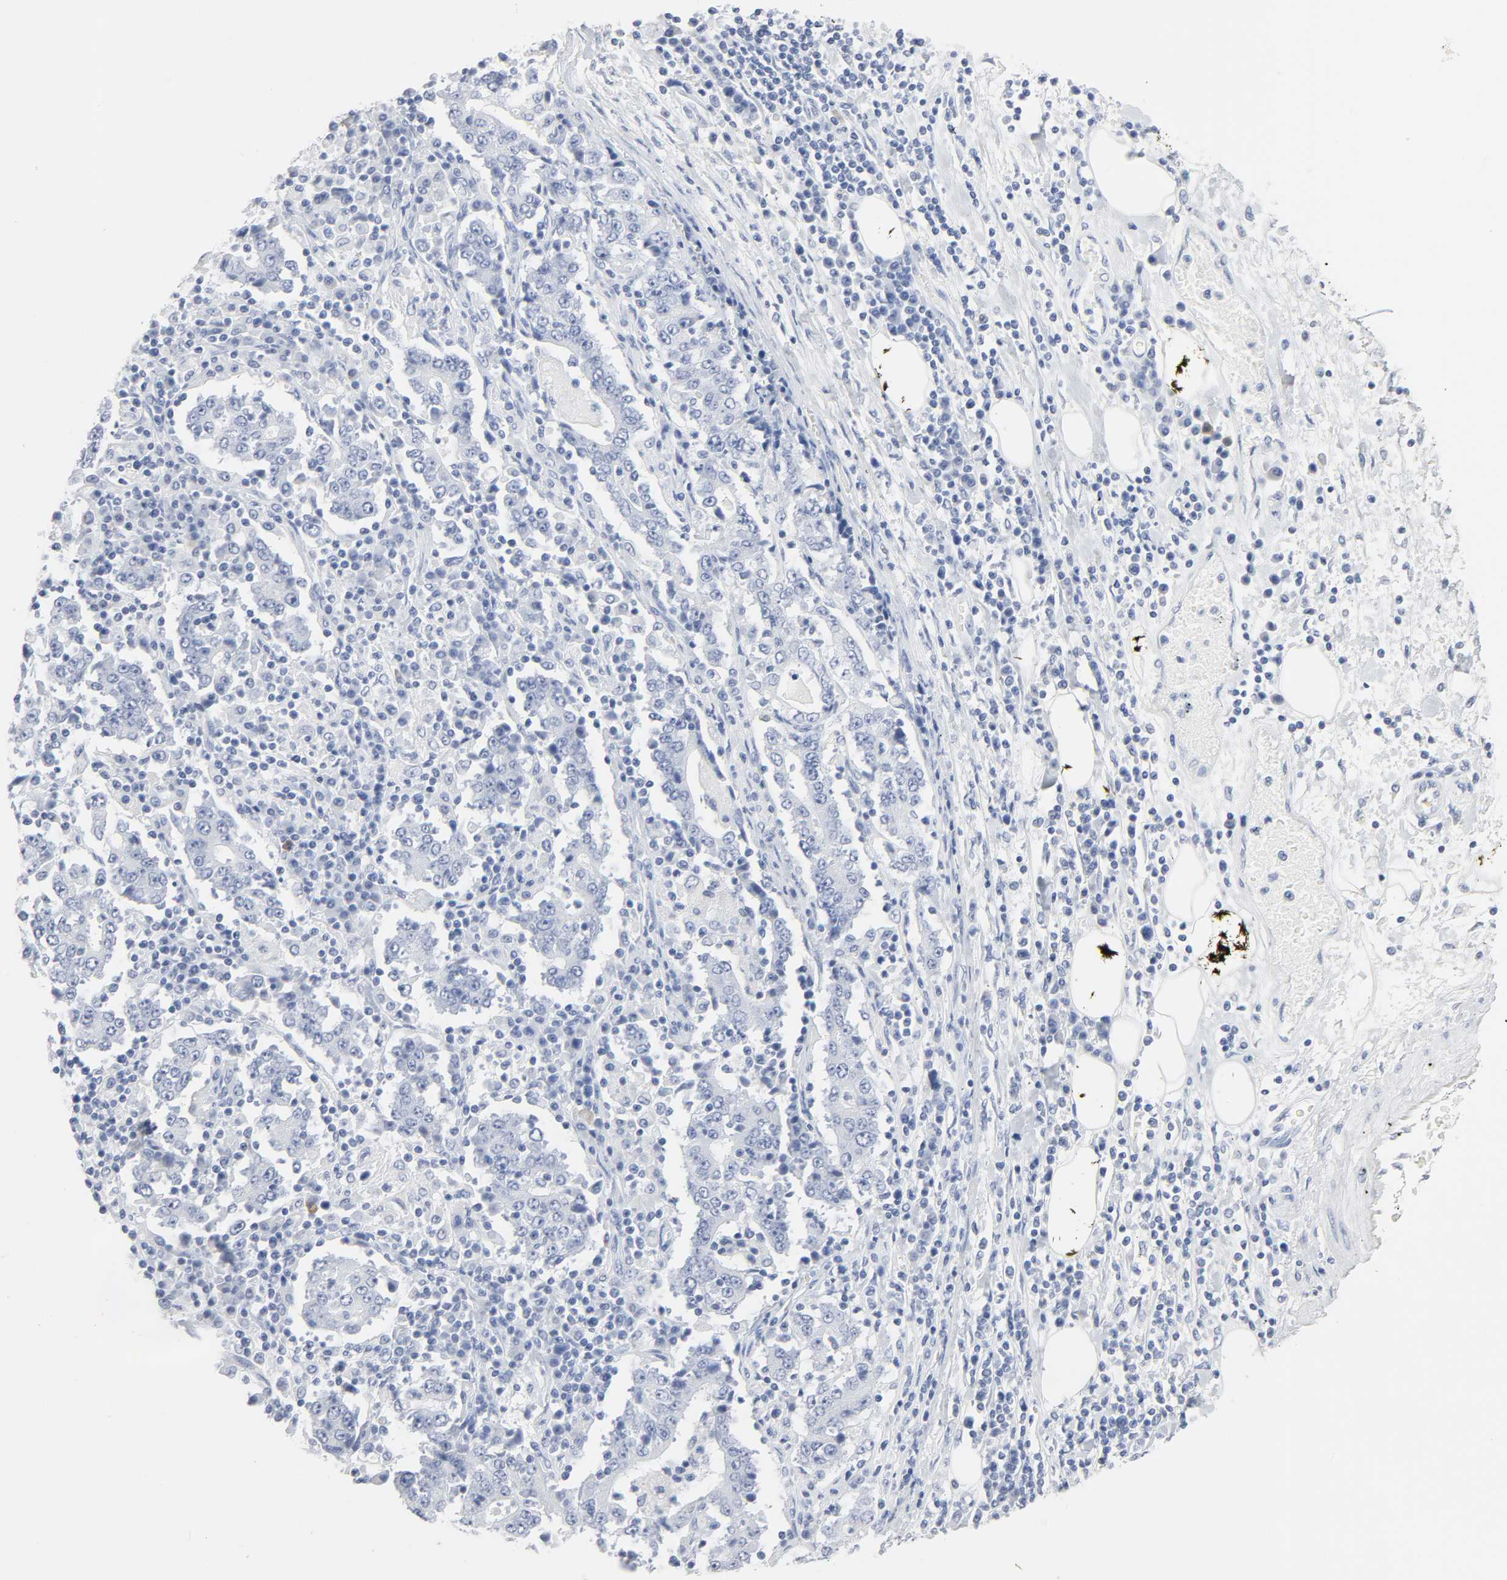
{"staining": {"intensity": "negative", "quantity": "none", "location": "none"}, "tissue": "stomach cancer", "cell_type": "Tumor cells", "image_type": "cancer", "snomed": [{"axis": "morphology", "description": "Normal tissue, NOS"}, {"axis": "morphology", "description": "Adenocarcinoma, NOS"}, {"axis": "topography", "description": "Stomach, upper"}, {"axis": "topography", "description": "Stomach"}], "caption": "There is no significant expression in tumor cells of adenocarcinoma (stomach).", "gene": "ACP3", "patient": {"sex": "male", "age": 59}}